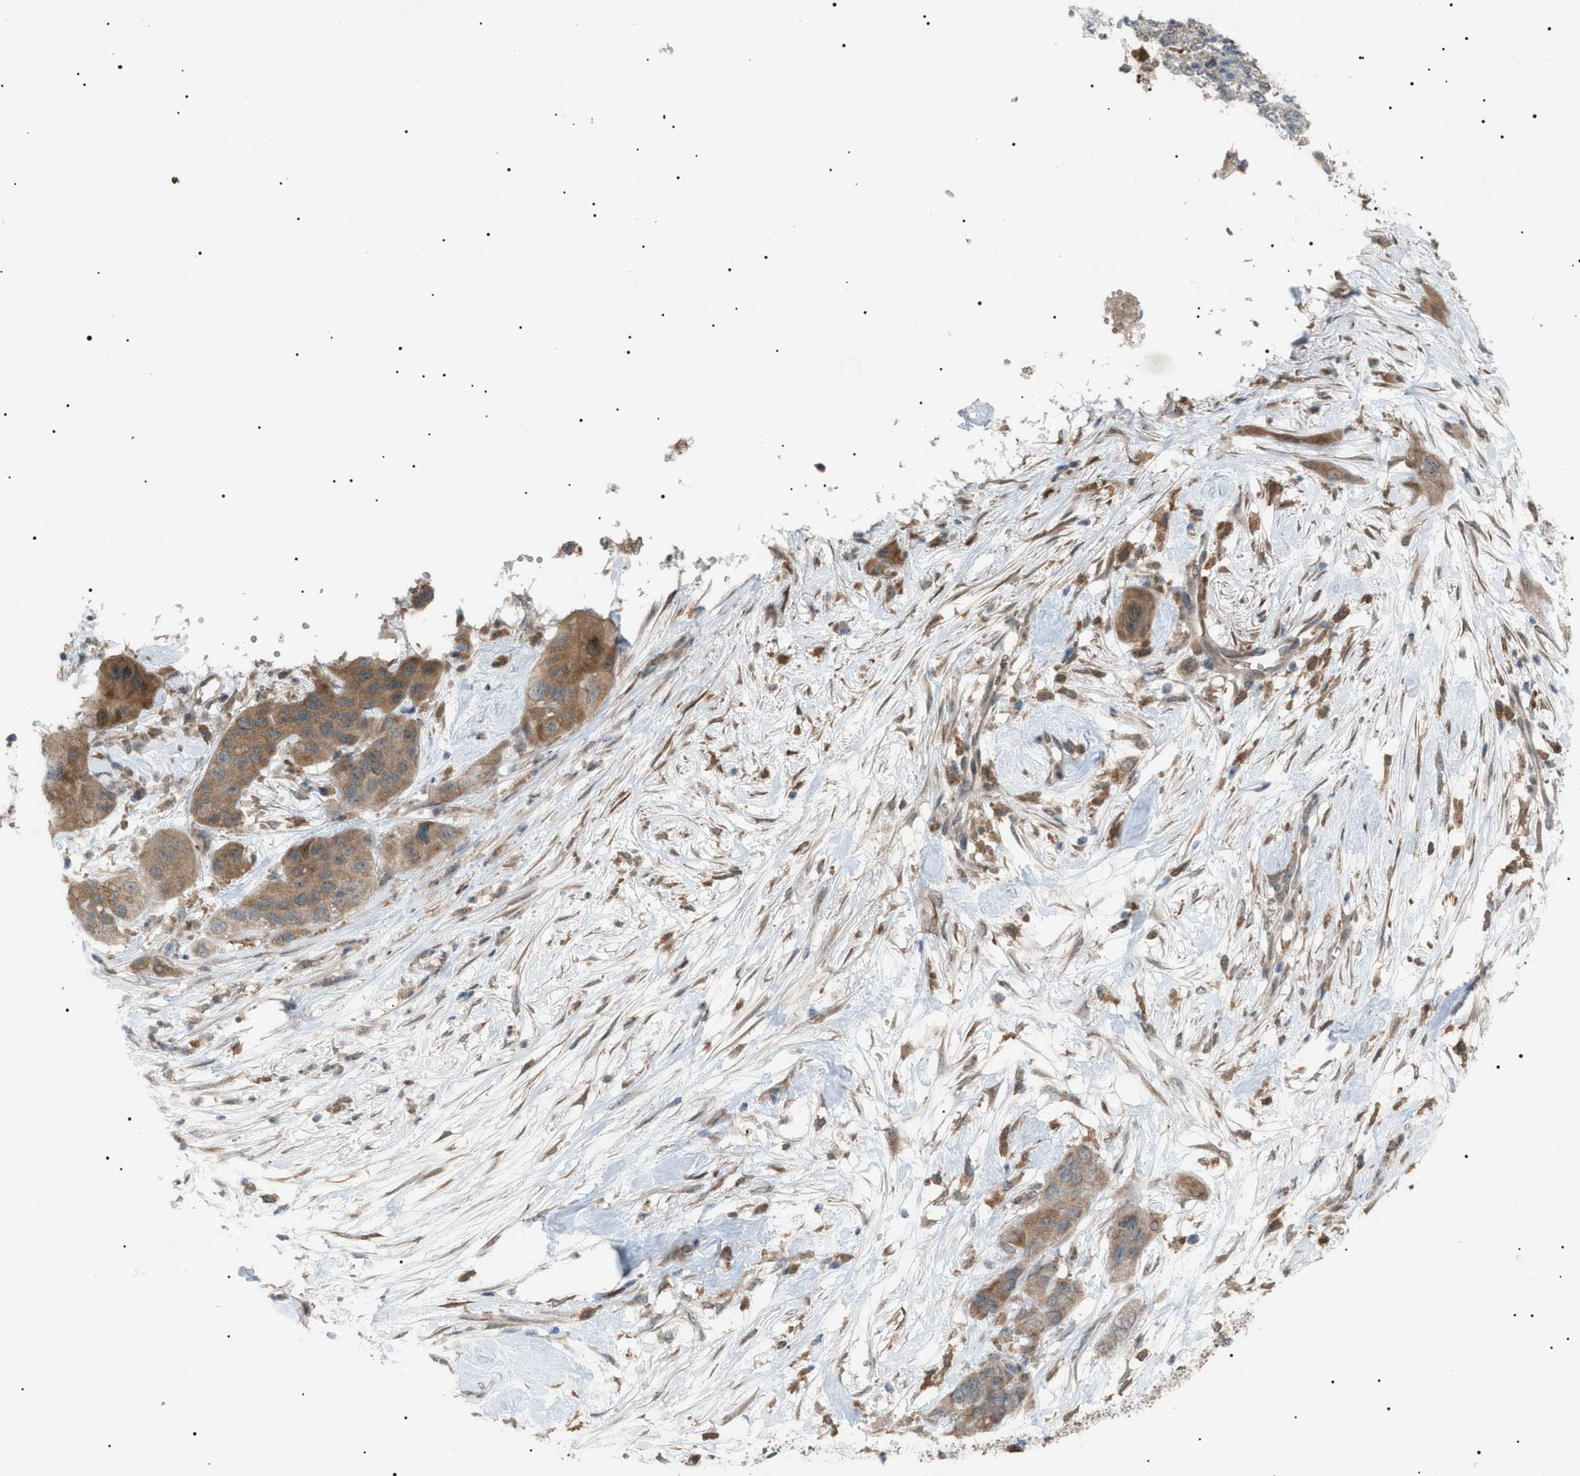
{"staining": {"intensity": "moderate", "quantity": ">75%", "location": "cytoplasmic/membranous"}, "tissue": "pancreatic cancer", "cell_type": "Tumor cells", "image_type": "cancer", "snomed": [{"axis": "morphology", "description": "Adenocarcinoma, NOS"}, {"axis": "topography", "description": "Pancreas"}], "caption": "This is a micrograph of immunohistochemistry (IHC) staining of pancreatic cancer, which shows moderate expression in the cytoplasmic/membranous of tumor cells.", "gene": "LPIN2", "patient": {"sex": "female", "age": 71}}